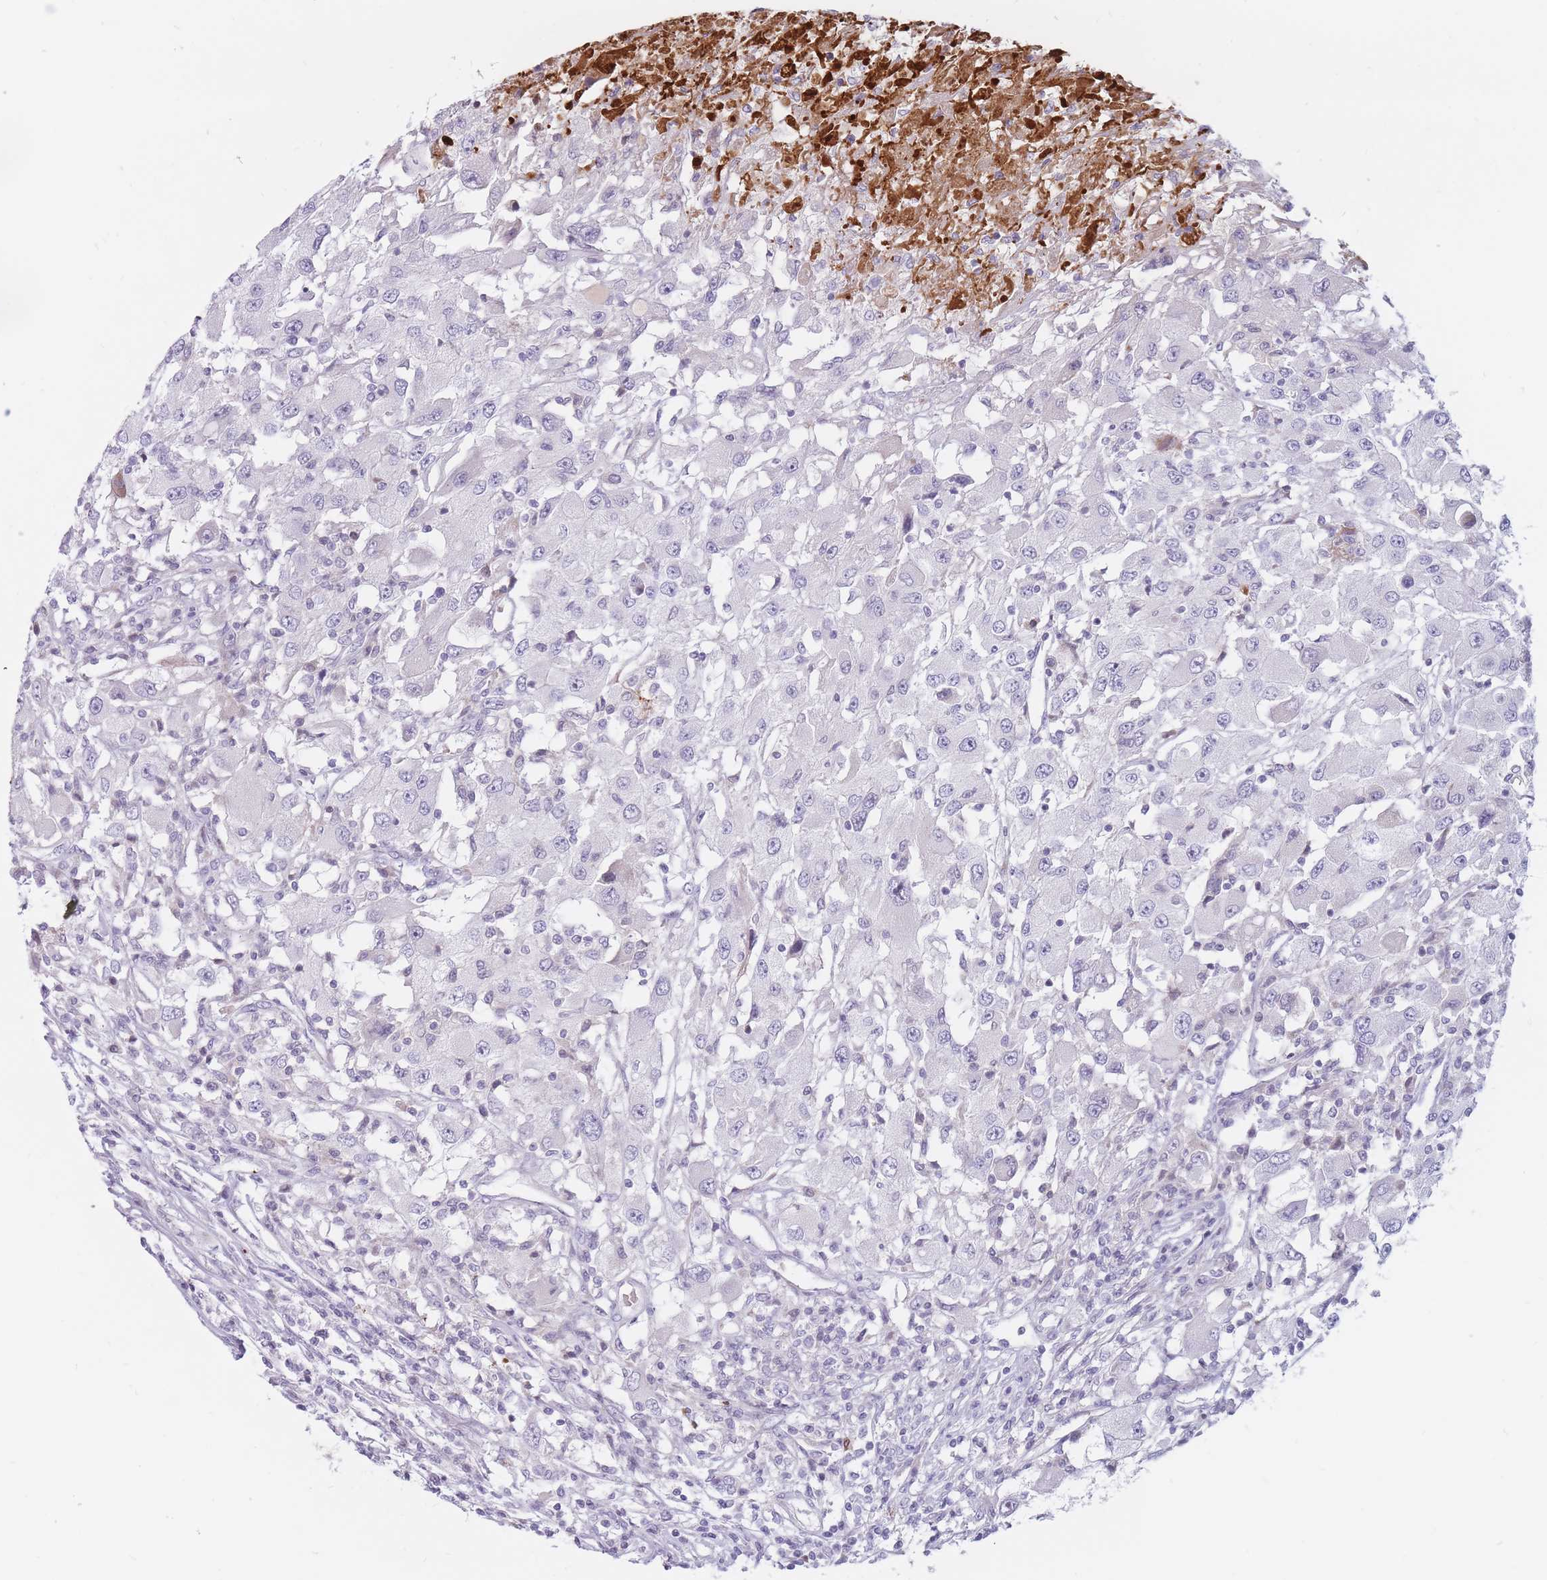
{"staining": {"intensity": "negative", "quantity": "none", "location": "none"}, "tissue": "renal cancer", "cell_type": "Tumor cells", "image_type": "cancer", "snomed": [{"axis": "morphology", "description": "Adenocarcinoma, NOS"}, {"axis": "topography", "description": "Kidney"}], "caption": "Histopathology image shows no significant protein expression in tumor cells of renal adenocarcinoma.", "gene": "PTGDR", "patient": {"sex": "female", "age": 67}}